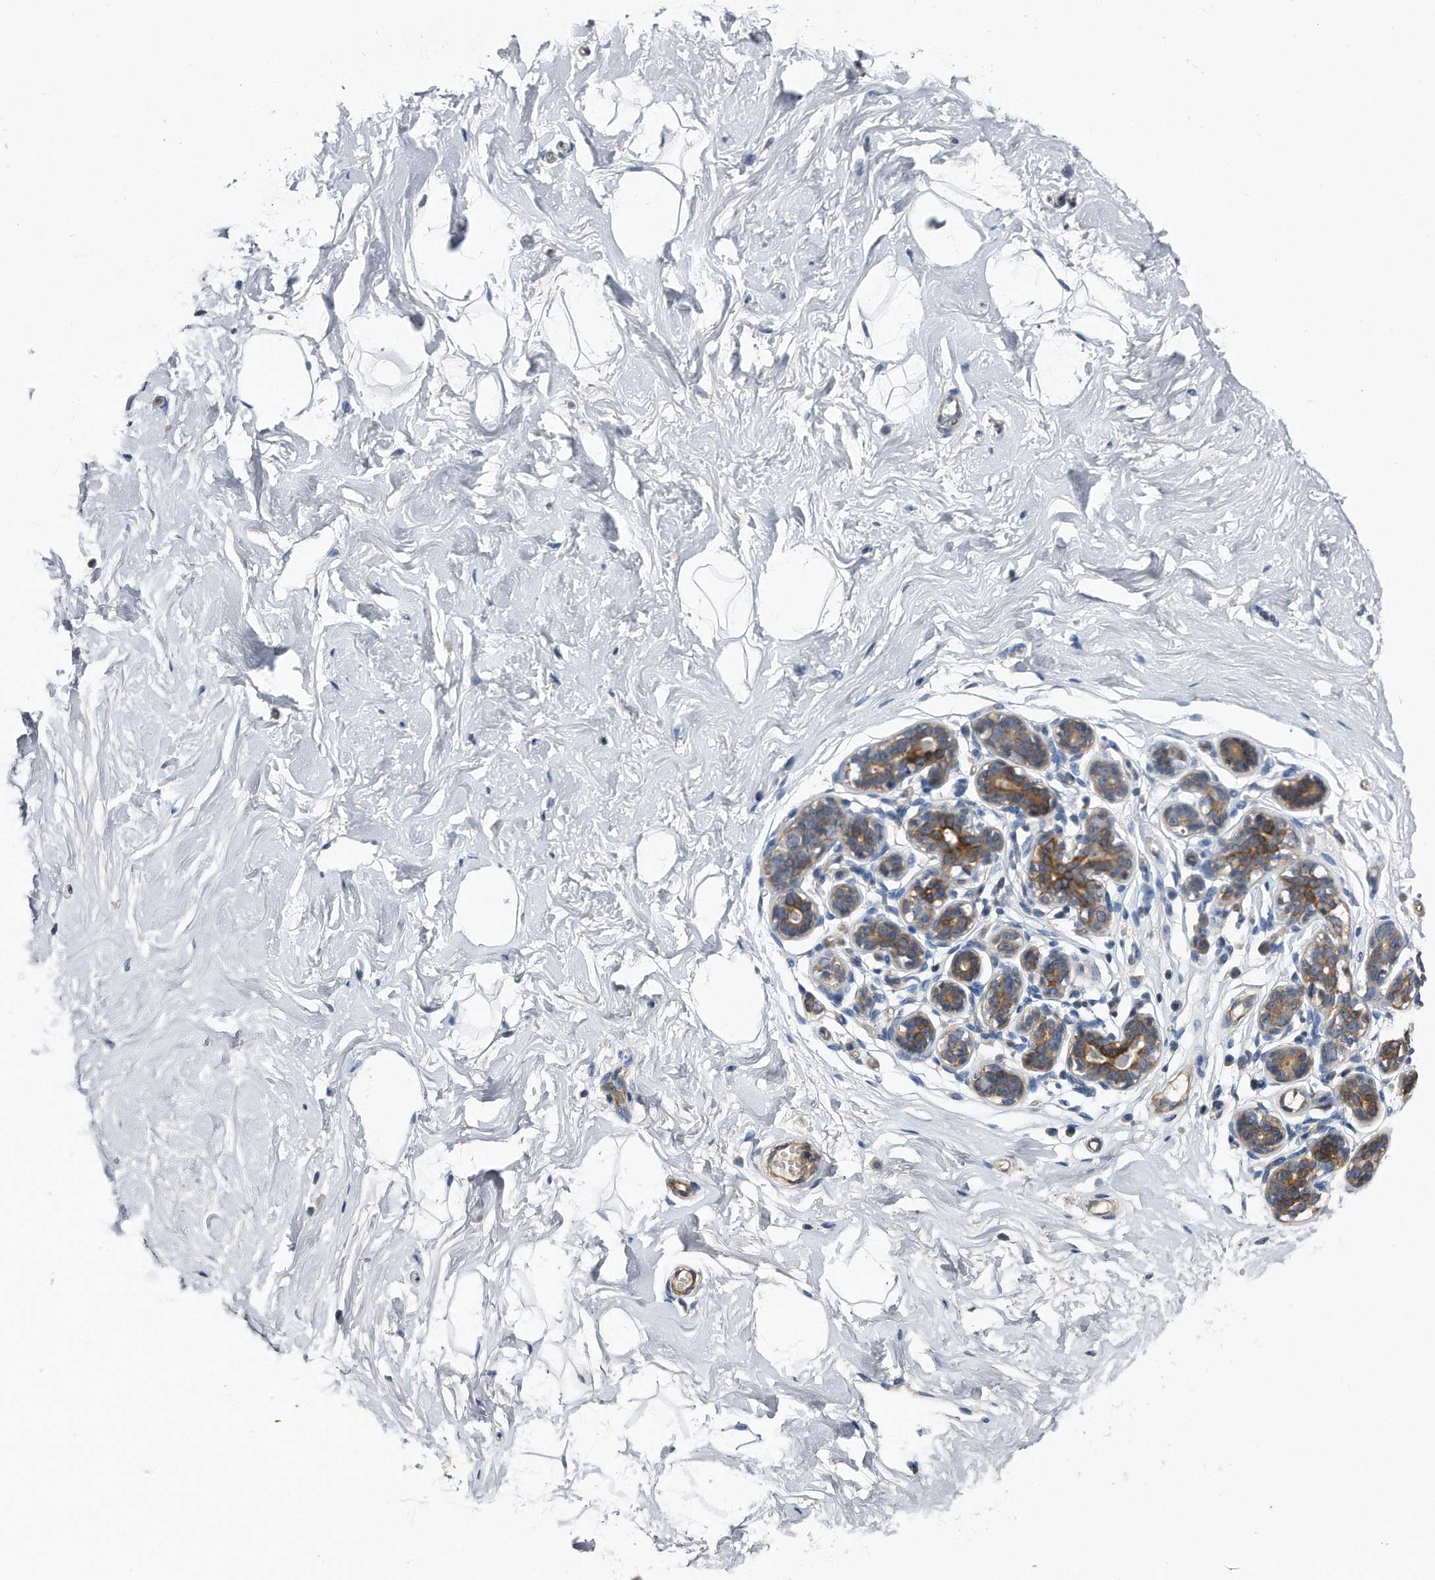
{"staining": {"intensity": "negative", "quantity": "none", "location": "none"}, "tissue": "breast", "cell_type": "Adipocytes", "image_type": "normal", "snomed": [{"axis": "morphology", "description": "Normal tissue, NOS"}, {"axis": "morphology", "description": "Adenoma, NOS"}, {"axis": "topography", "description": "Breast"}], "caption": "The micrograph displays no staining of adipocytes in normal breast. (DAB (3,3'-diaminobenzidine) immunohistochemistry (IHC) with hematoxylin counter stain).", "gene": "KCND3", "patient": {"sex": "female", "age": 23}}